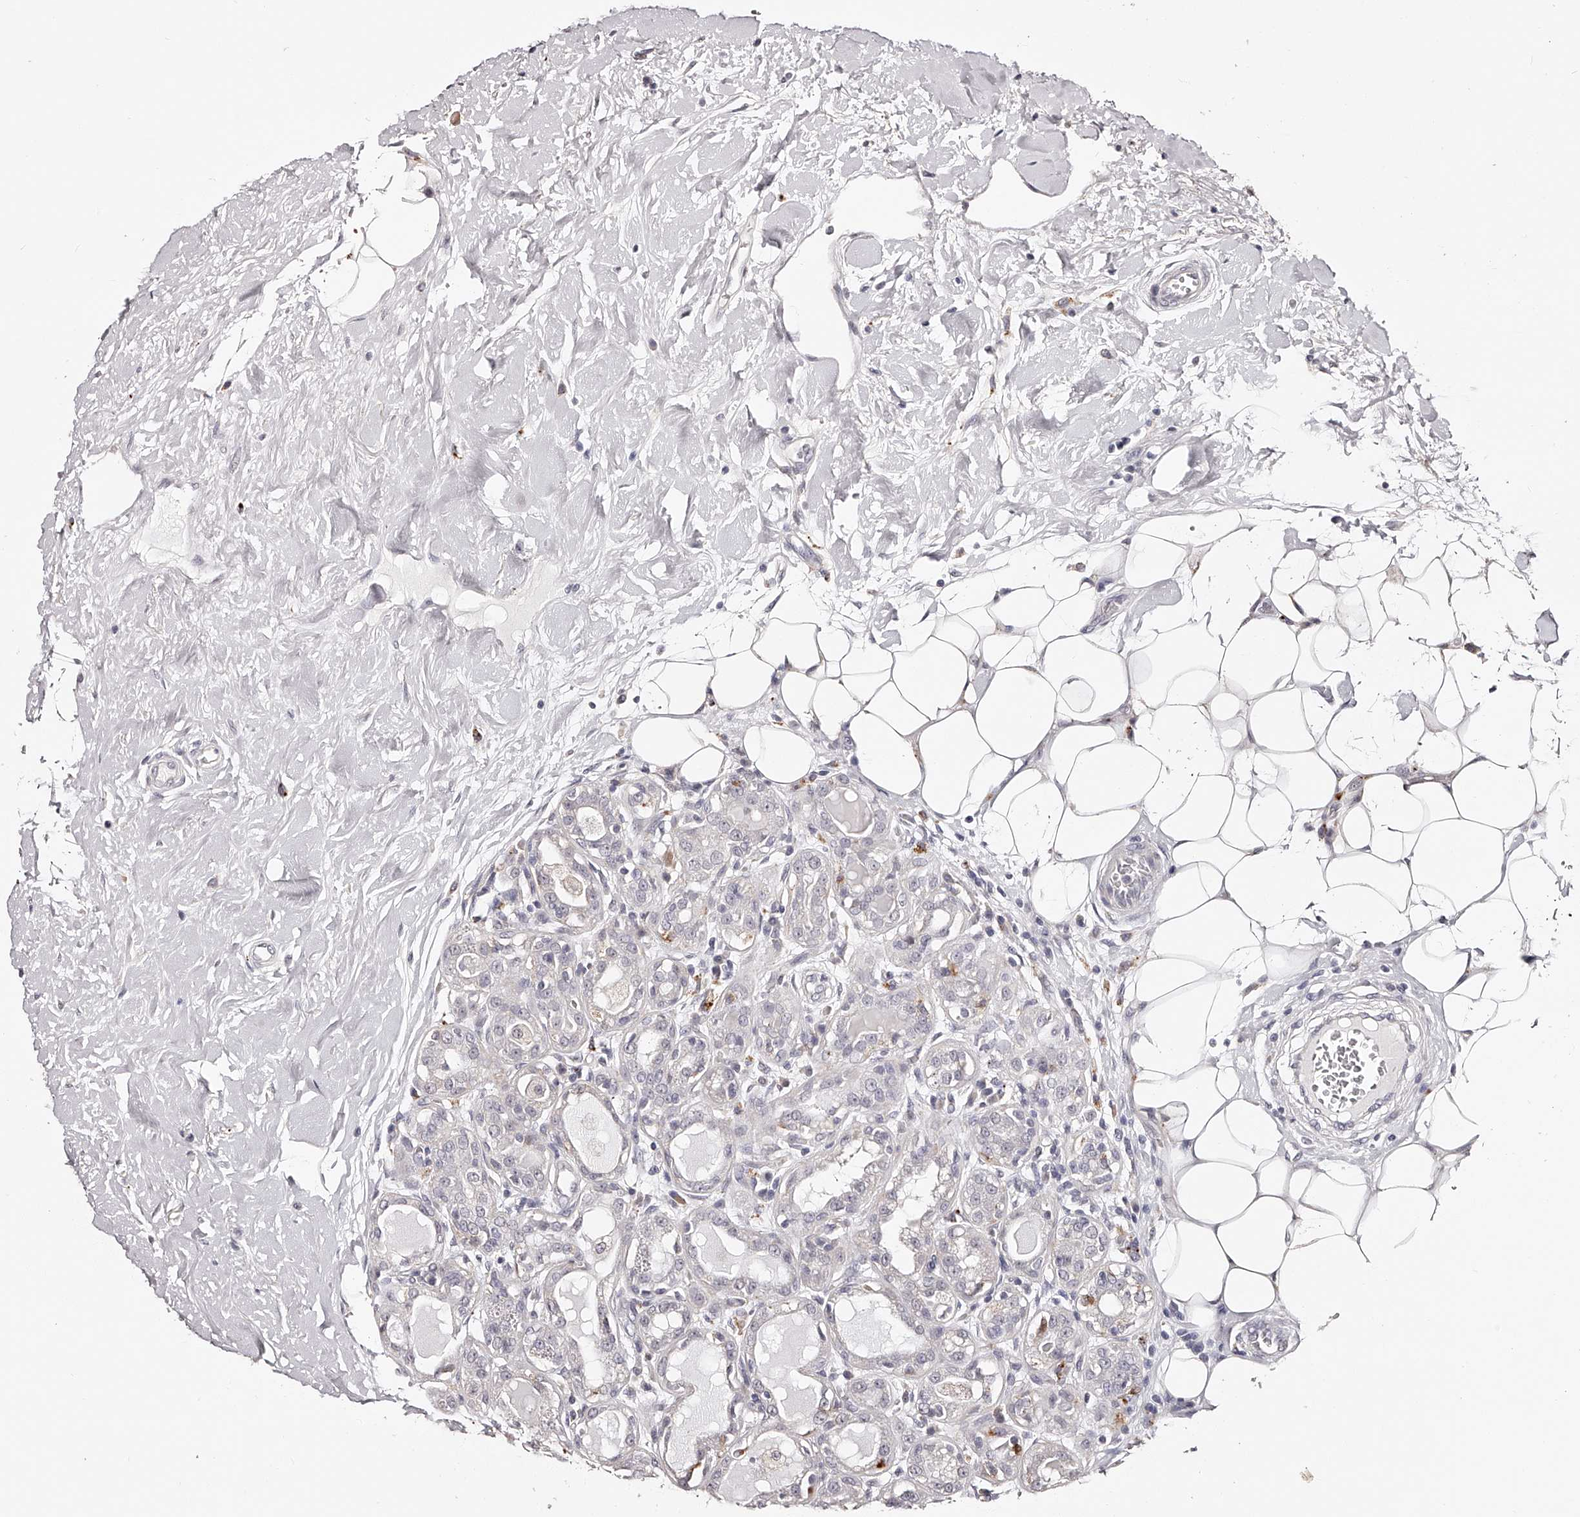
{"staining": {"intensity": "negative", "quantity": "none", "location": "none"}, "tissue": "breast cancer", "cell_type": "Tumor cells", "image_type": "cancer", "snomed": [{"axis": "morphology", "description": "Duct carcinoma"}, {"axis": "topography", "description": "Breast"}], "caption": "Immunohistochemical staining of human breast cancer (invasive ductal carcinoma) shows no significant staining in tumor cells. (DAB (3,3'-diaminobenzidine) immunohistochemistry (IHC) with hematoxylin counter stain).", "gene": "SLC35D3", "patient": {"sex": "female", "age": 27}}